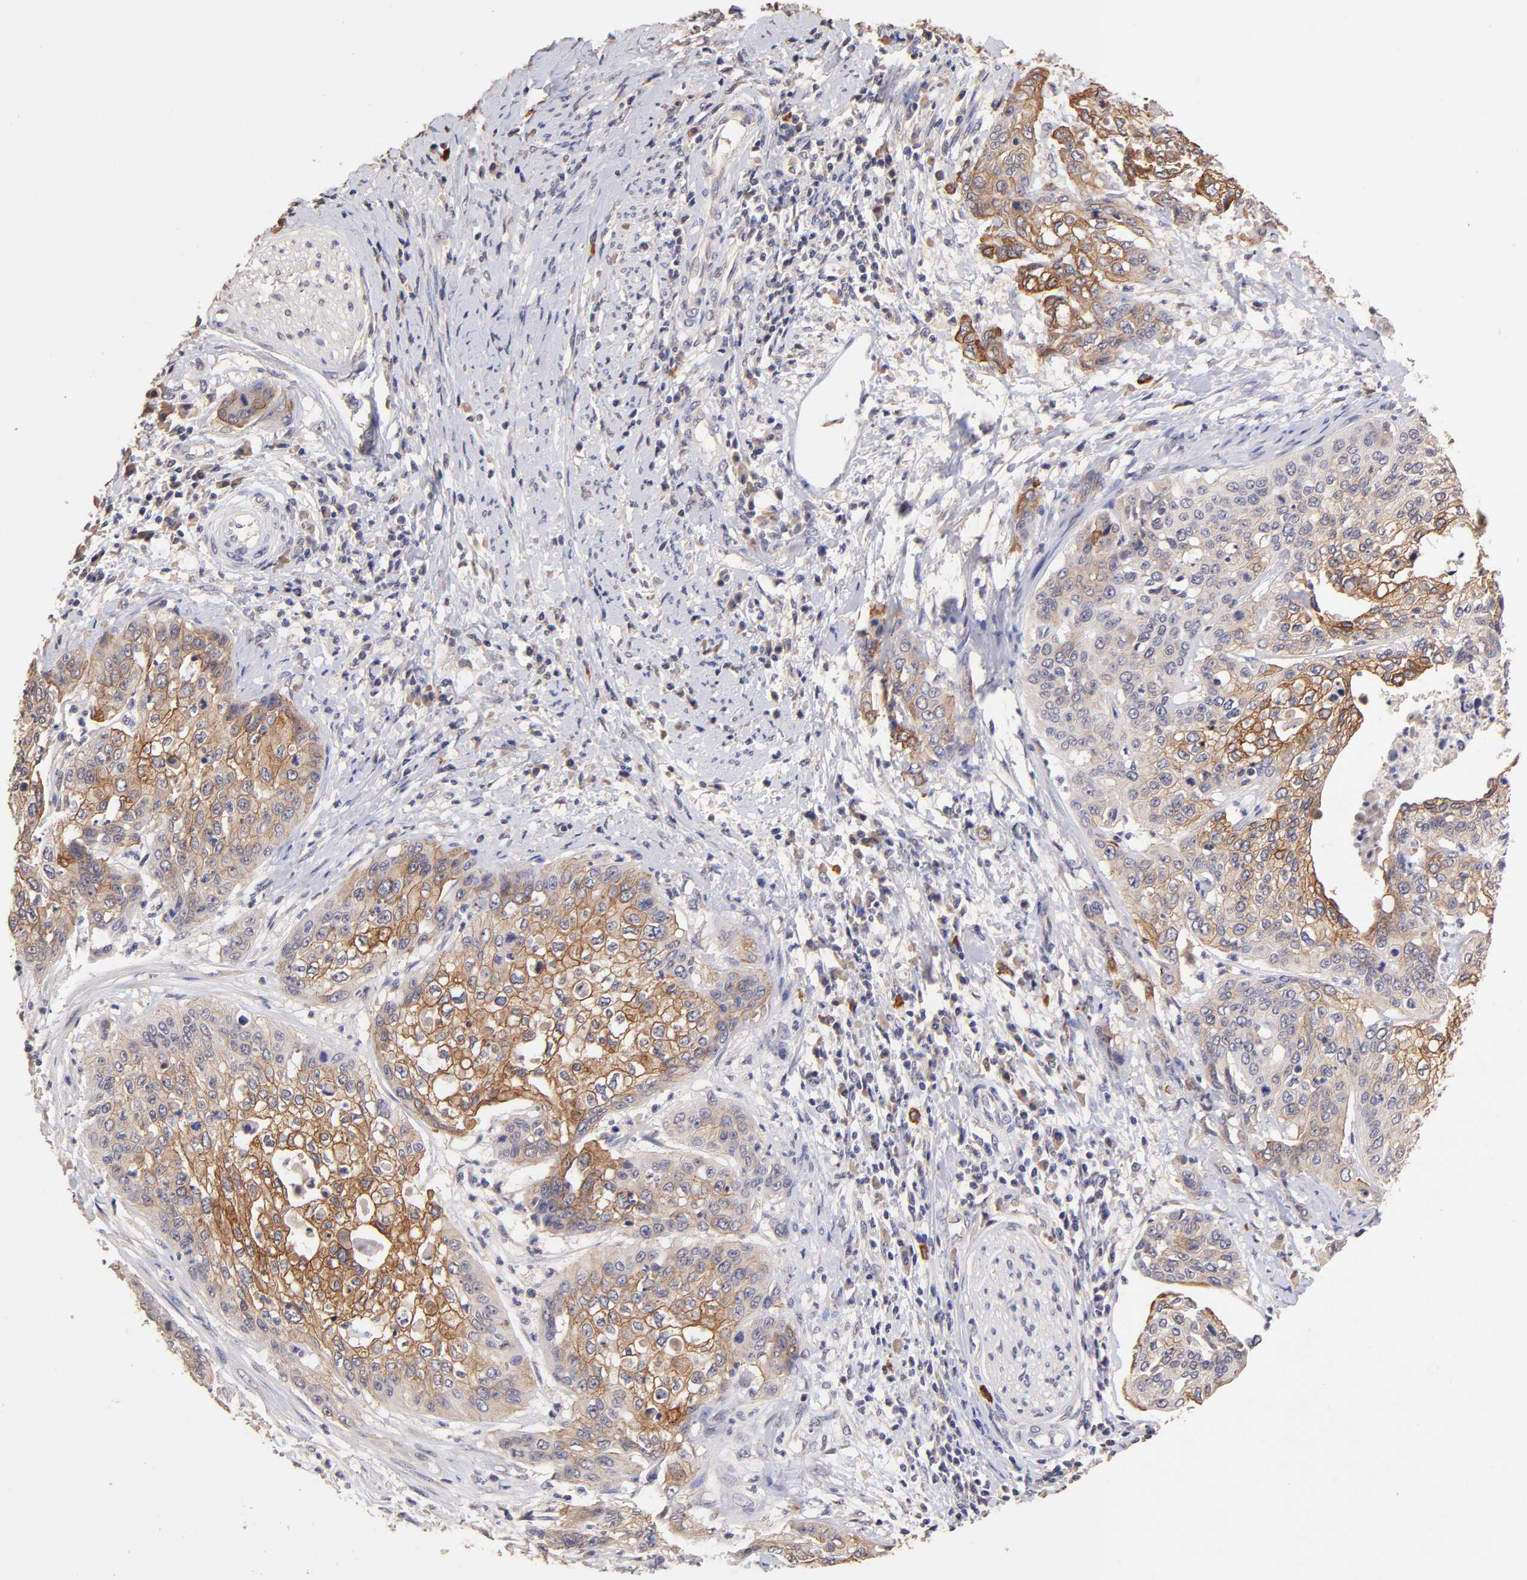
{"staining": {"intensity": "moderate", "quantity": "25%-75%", "location": "cytoplasmic/membranous"}, "tissue": "cervical cancer", "cell_type": "Tumor cells", "image_type": "cancer", "snomed": [{"axis": "morphology", "description": "Squamous cell carcinoma, NOS"}, {"axis": "topography", "description": "Cervix"}], "caption": "This is a micrograph of immunohistochemistry staining of cervical cancer (squamous cell carcinoma), which shows moderate staining in the cytoplasmic/membranous of tumor cells.", "gene": "RNASEL", "patient": {"sex": "female", "age": 41}}